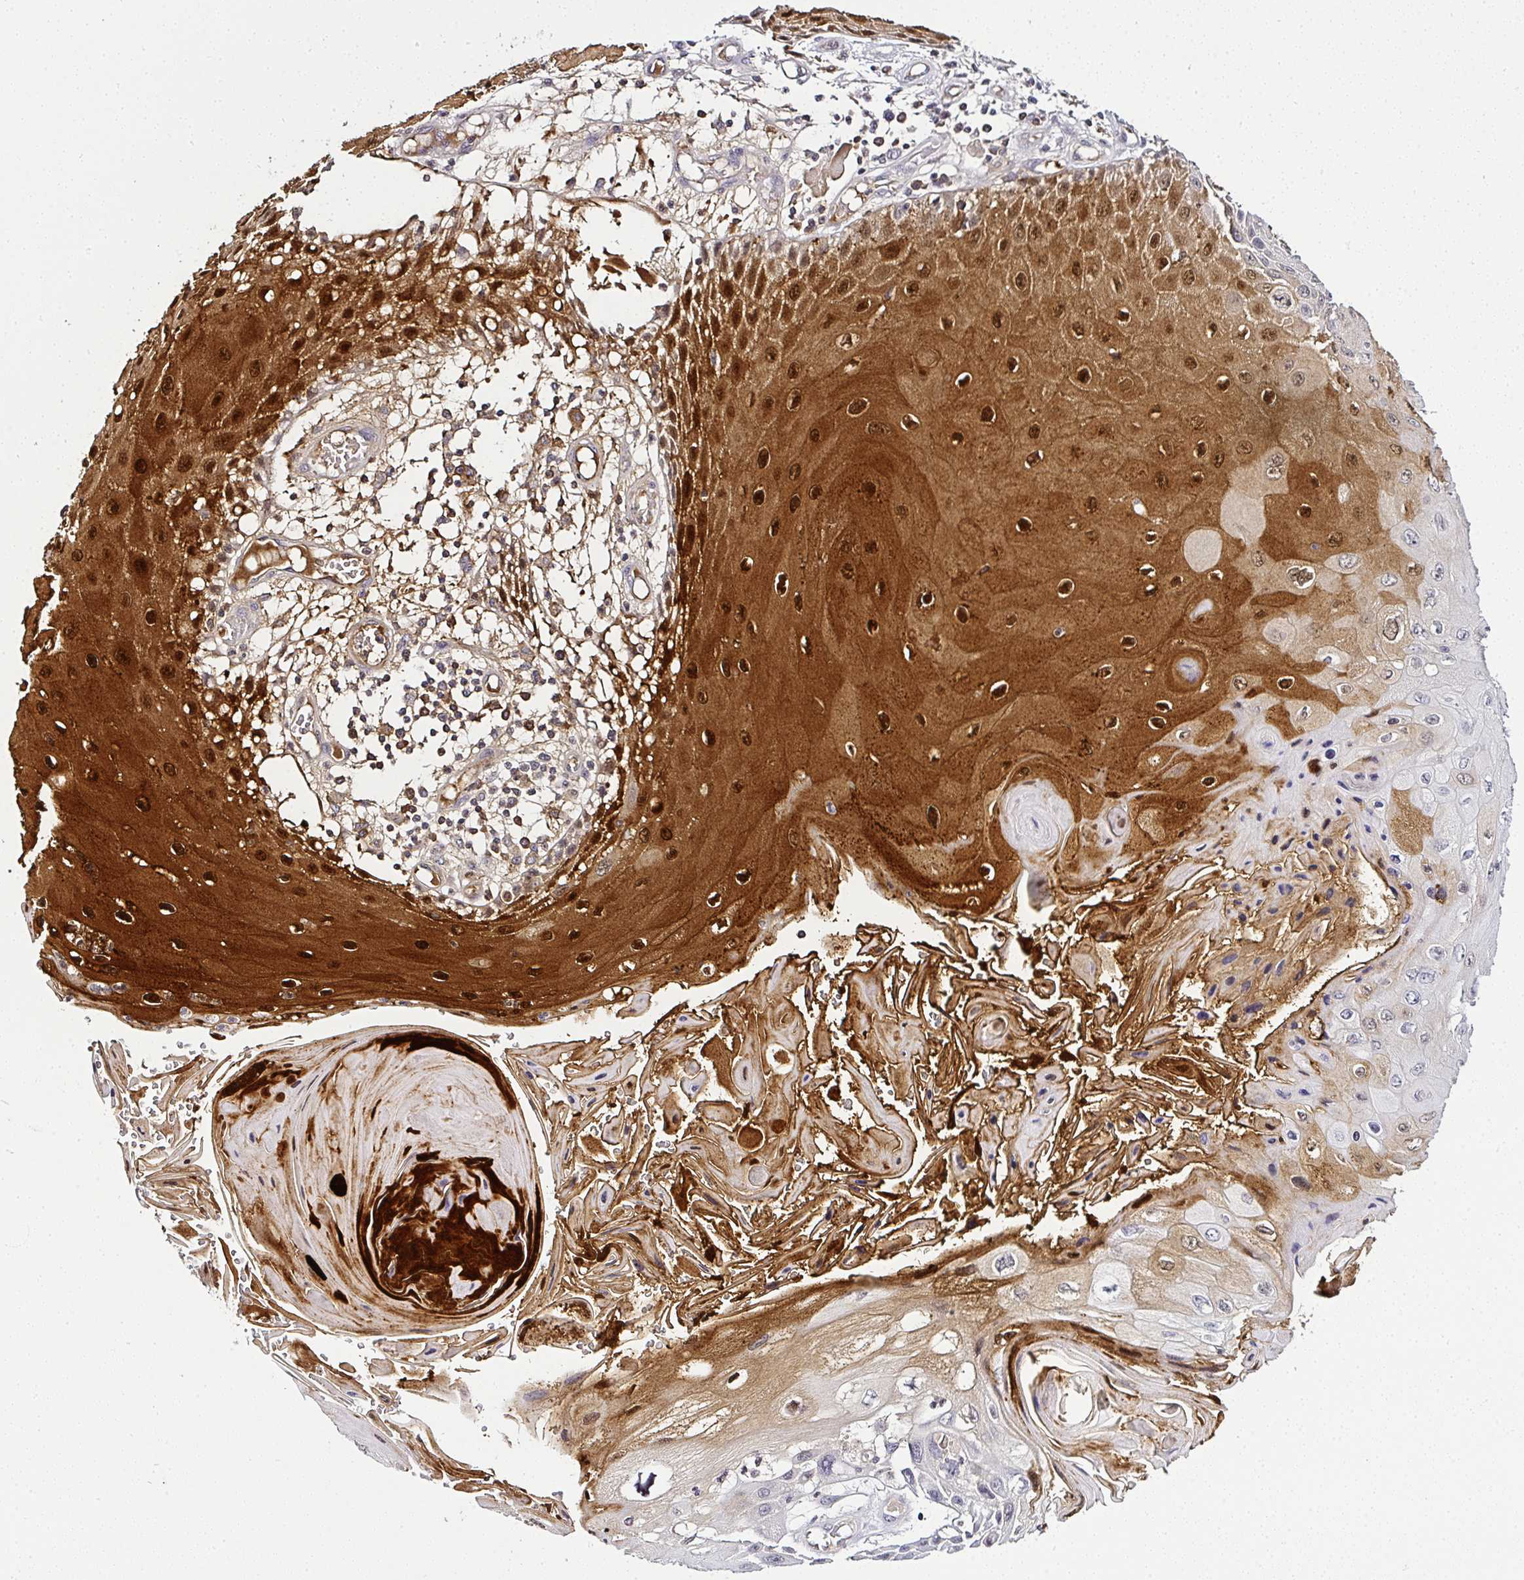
{"staining": {"intensity": "strong", "quantity": "25%-75%", "location": "cytoplasmic/membranous,nuclear"}, "tissue": "skin cancer", "cell_type": "Tumor cells", "image_type": "cancer", "snomed": [{"axis": "morphology", "description": "Squamous cell carcinoma, NOS"}, {"axis": "topography", "description": "Skin"}, {"axis": "topography", "description": "Vulva"}], "caption": "Tumor cells show high levels of strong cytoplasmic/membranous and nuclear positivity in approximately 25%-75% of cells in skin squamous cell carcinoma. (DAB (3,3'-diaminobenzidine) = brown stain, brightfield microscopy at high magnification).", "gene": "SERPINB3", "patient": {"sex": "female", "age": 44}}